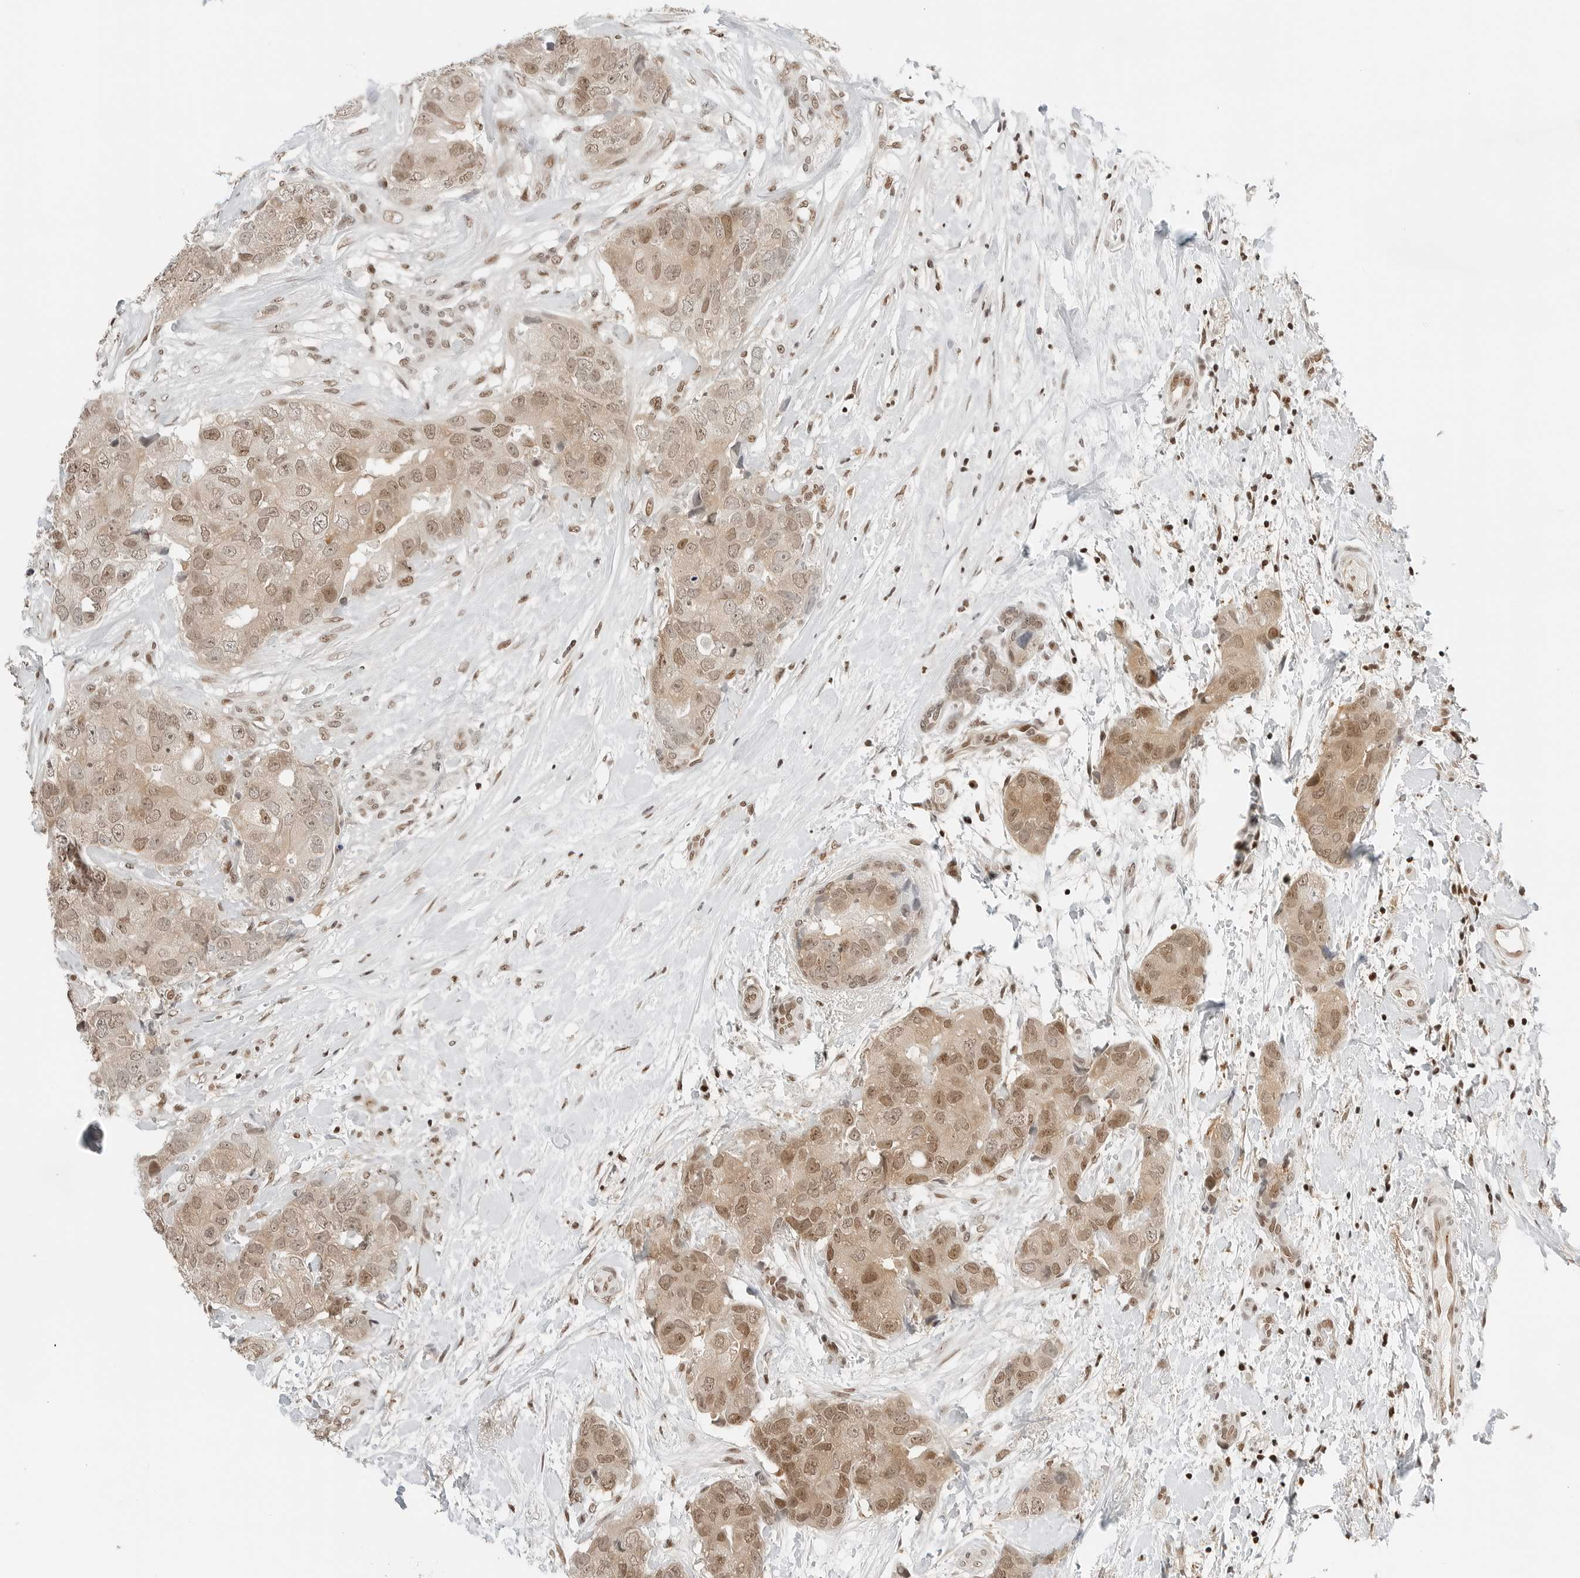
{"staining": {"intensity": "moderate", "quantity": ">75%", "location": "cytoplasmic/membranous,nuclear"}, "tissue": "breast cancer", "cell_type": "Tumor cells", "image_type": "cancer", "snomed": [{"axis": "morphology", "description": "Duct carcinoma"}, {"axis": "topography", "description": "Breast"}], "caption": "Intraductal carcinoma (breast) tissue demonstrates moderate cytoplasmic/membranous and nuclear positivity in about >75% of tumor cells, visualized by immunohistochemistry. (brown staining indicates protein expression, while blue staining denotes nuclei).", "gene": "CRTC2", "patient": {"sex": "female", "age": 62}}